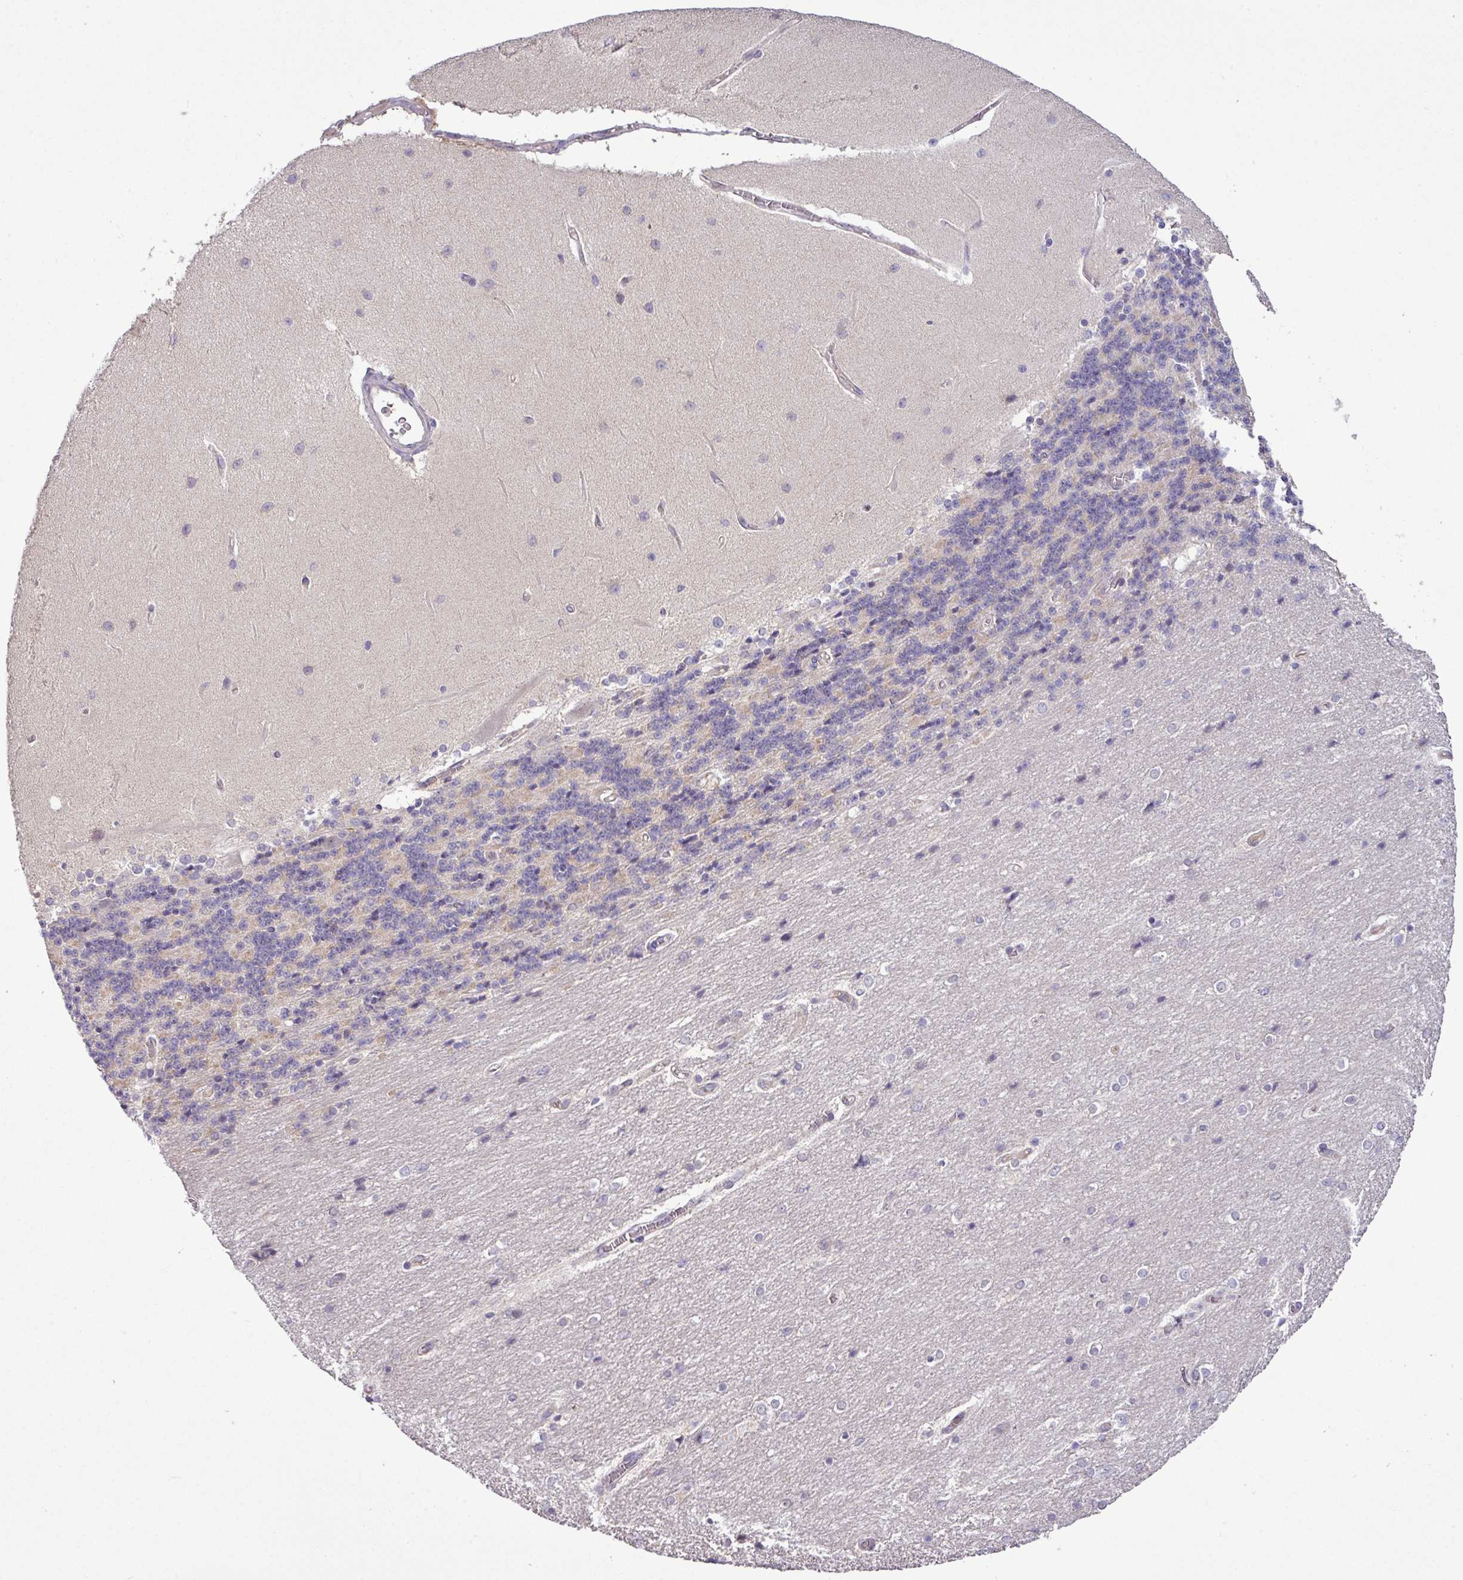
{"staining": {"intensity": "moderate", "quantity": "25%-75%", "location": "cytoplasmic/membranous"}, "tissue": "cerebellum", "cell_type": "Cells in granular layer", "image_type": "normal", "snomed": [{"axis": "morphology", "description": "Normal tissue, NOS"}, {"axis": "topography", "description": "Cerebellum"}], "caption": "Immunohistochemistry photomicrograph of benign human cerebellum stained for a protein (brown), which exhibits medium levels of moderate cytoplasmic/membranous staining in about 25%-75% of cells in granular layer.", "gene": "TMEM62", "patient": {"sex": "female", "age": 54}}